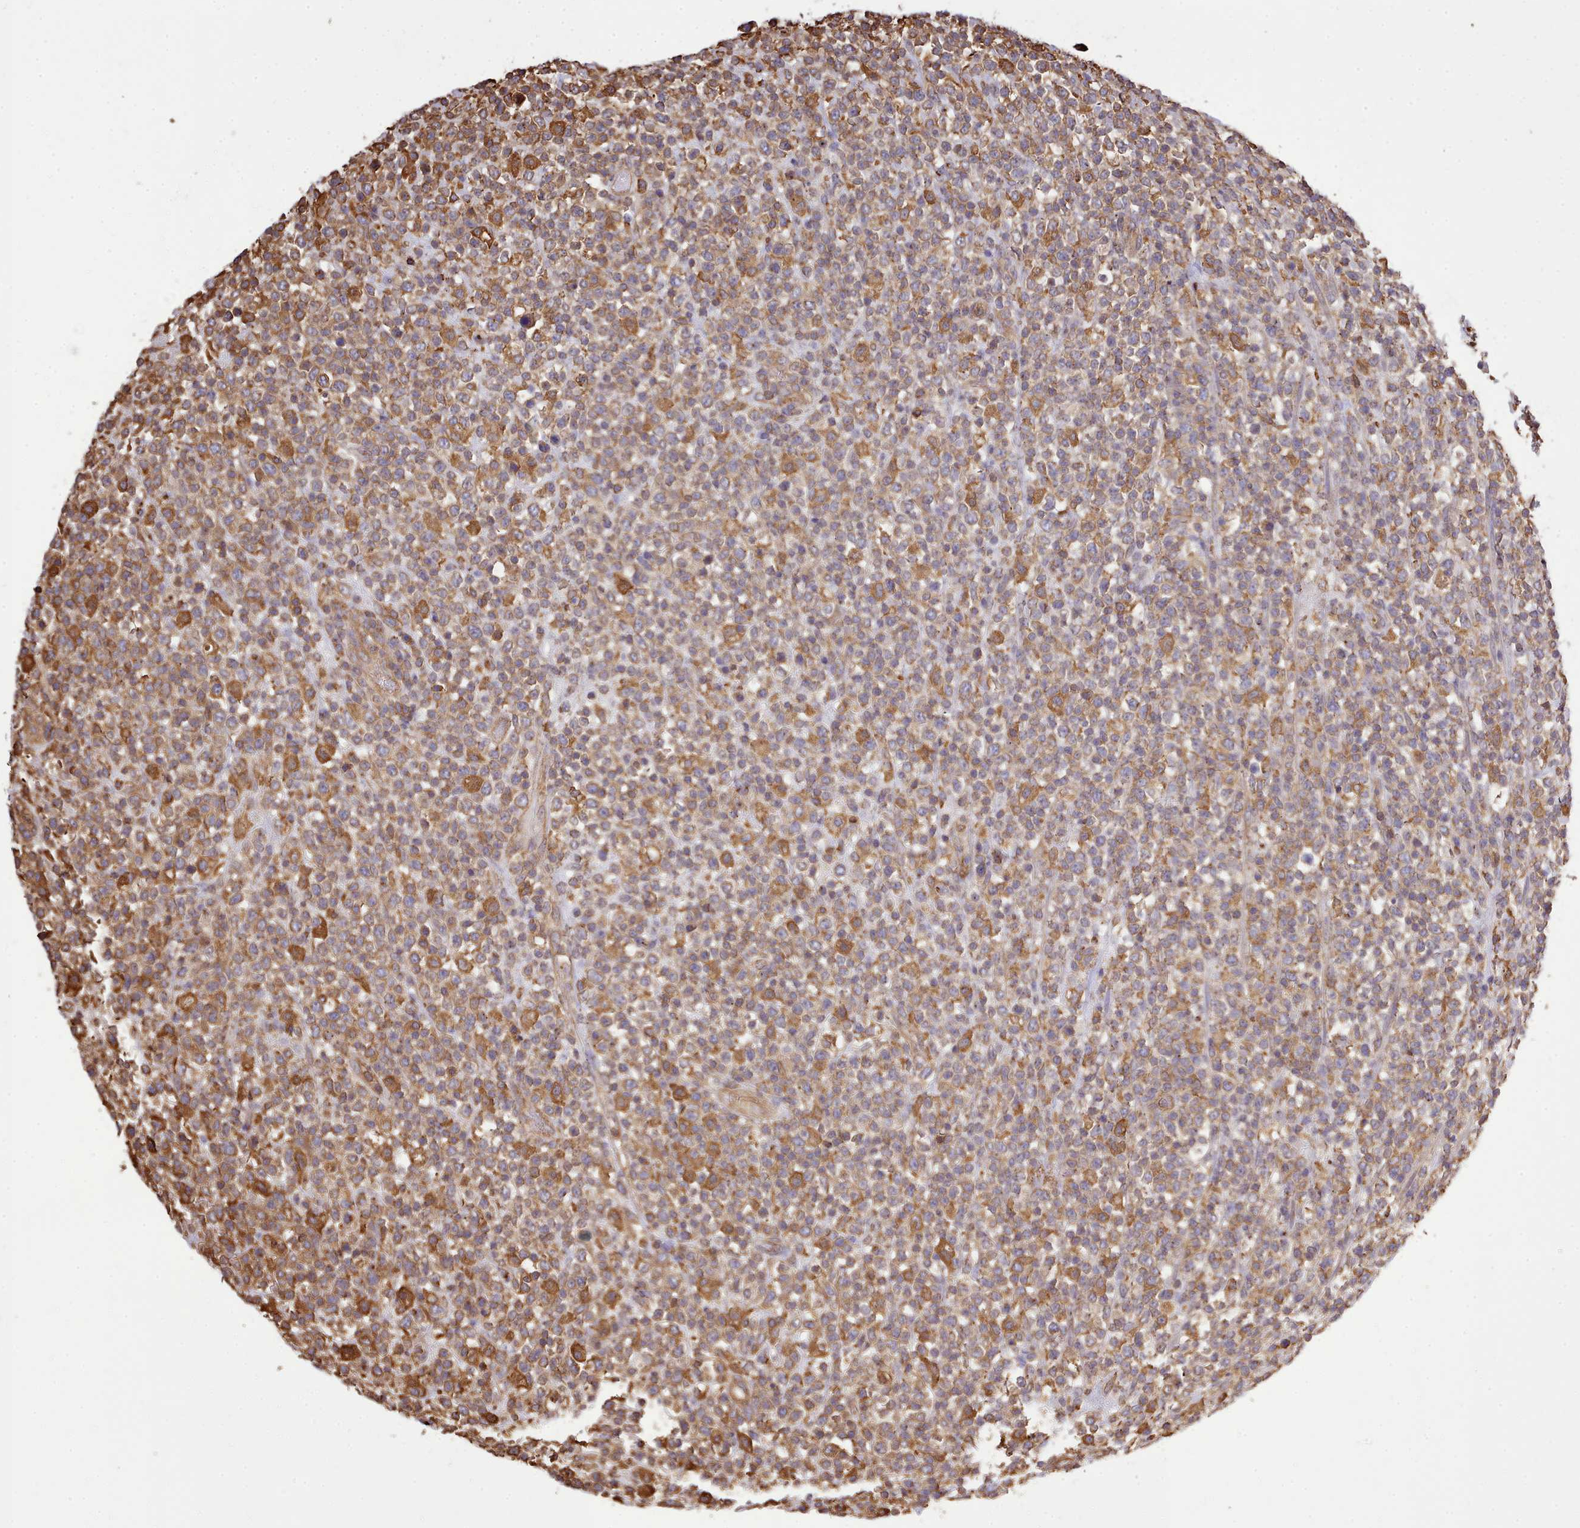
{"staining": {"intensity": "moderate", "quantity": "25%-75%", "location": "cytoplasmic/membranous"}, "tissue": "lymphoma", "cell_type": "Tumor cells", "image_type": "cancer", "snomed": [{"axis": "morphology", "description": "Malignant lymphoma, non-Hodgkin's type, High grade"}, {"axis": "topography", "description": "Colon"}], "caption": "Moderate cytoplasmic/membranous expression for a protein is seen in approximately 25%-75% of tumor cells of malignant lymphoma, non-Hodgkin's type (high-grade) using immunohistochemistry (IHC).", "gene": "CAPZA1", "patient": {"sex": "female", "age": 53}}